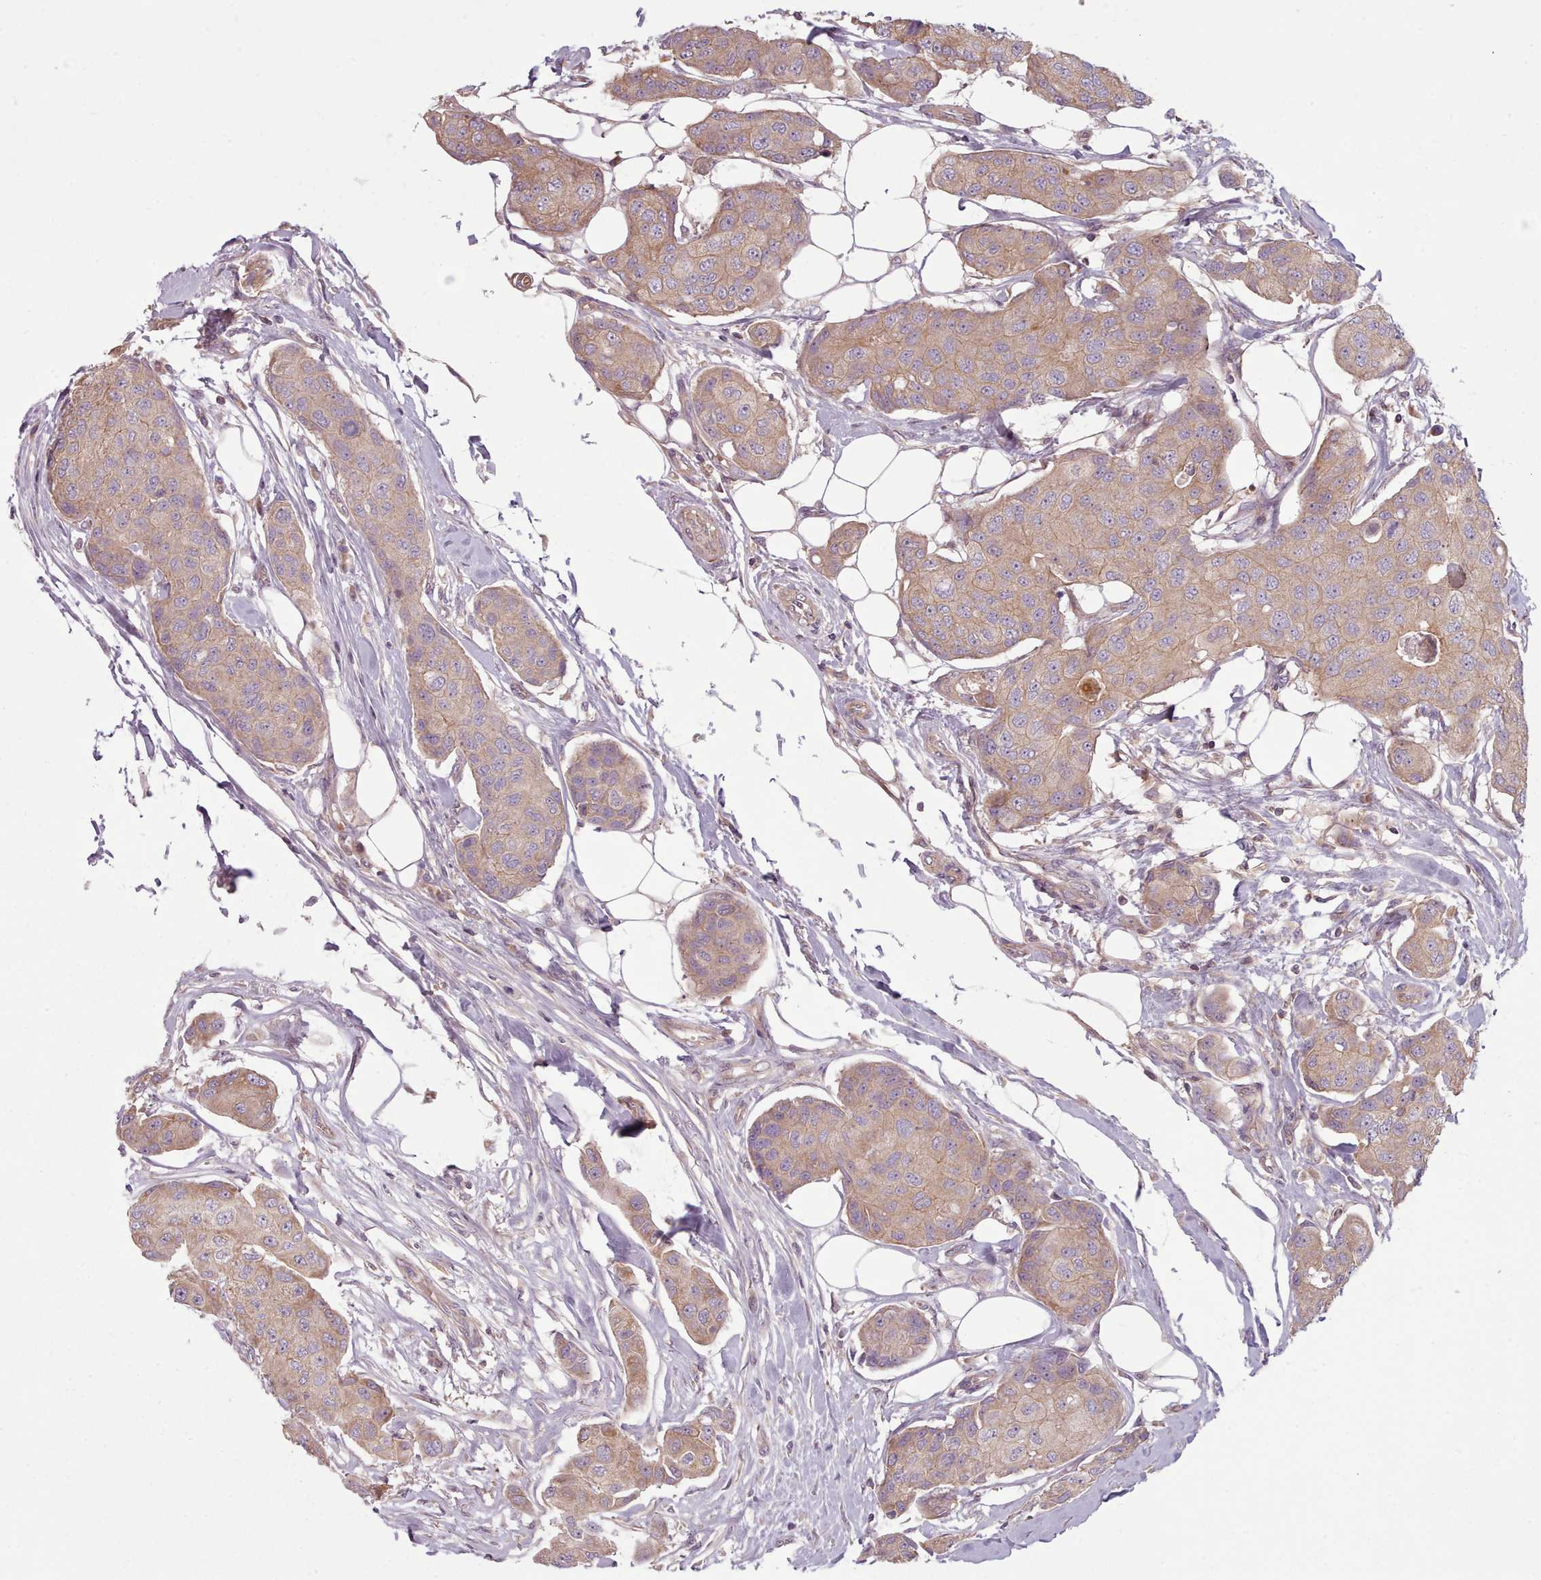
{"staining": {"intensity": "moderate", "quantity": ">75%", "location": "cytoplasmic/membranous"}, "tissue": "breast cancer", "cell_type": "Tumor cells", "image_type": "cancer", "snomed": [{"axis": "morphology", "description": "Duct carcinoma"}, {"axis": "topography", "description": "Breast"}, {"axis": "topography", "description": "Lymph node"}], "caption": "Immunohistochemical staining of human breast cancer demonstrates moderate cytoplasmic/membranous protein positivity in approximately >75% of tumor cells.", "gene": "NT5DC2", "patient": {"sex": "female", "age": 80}}